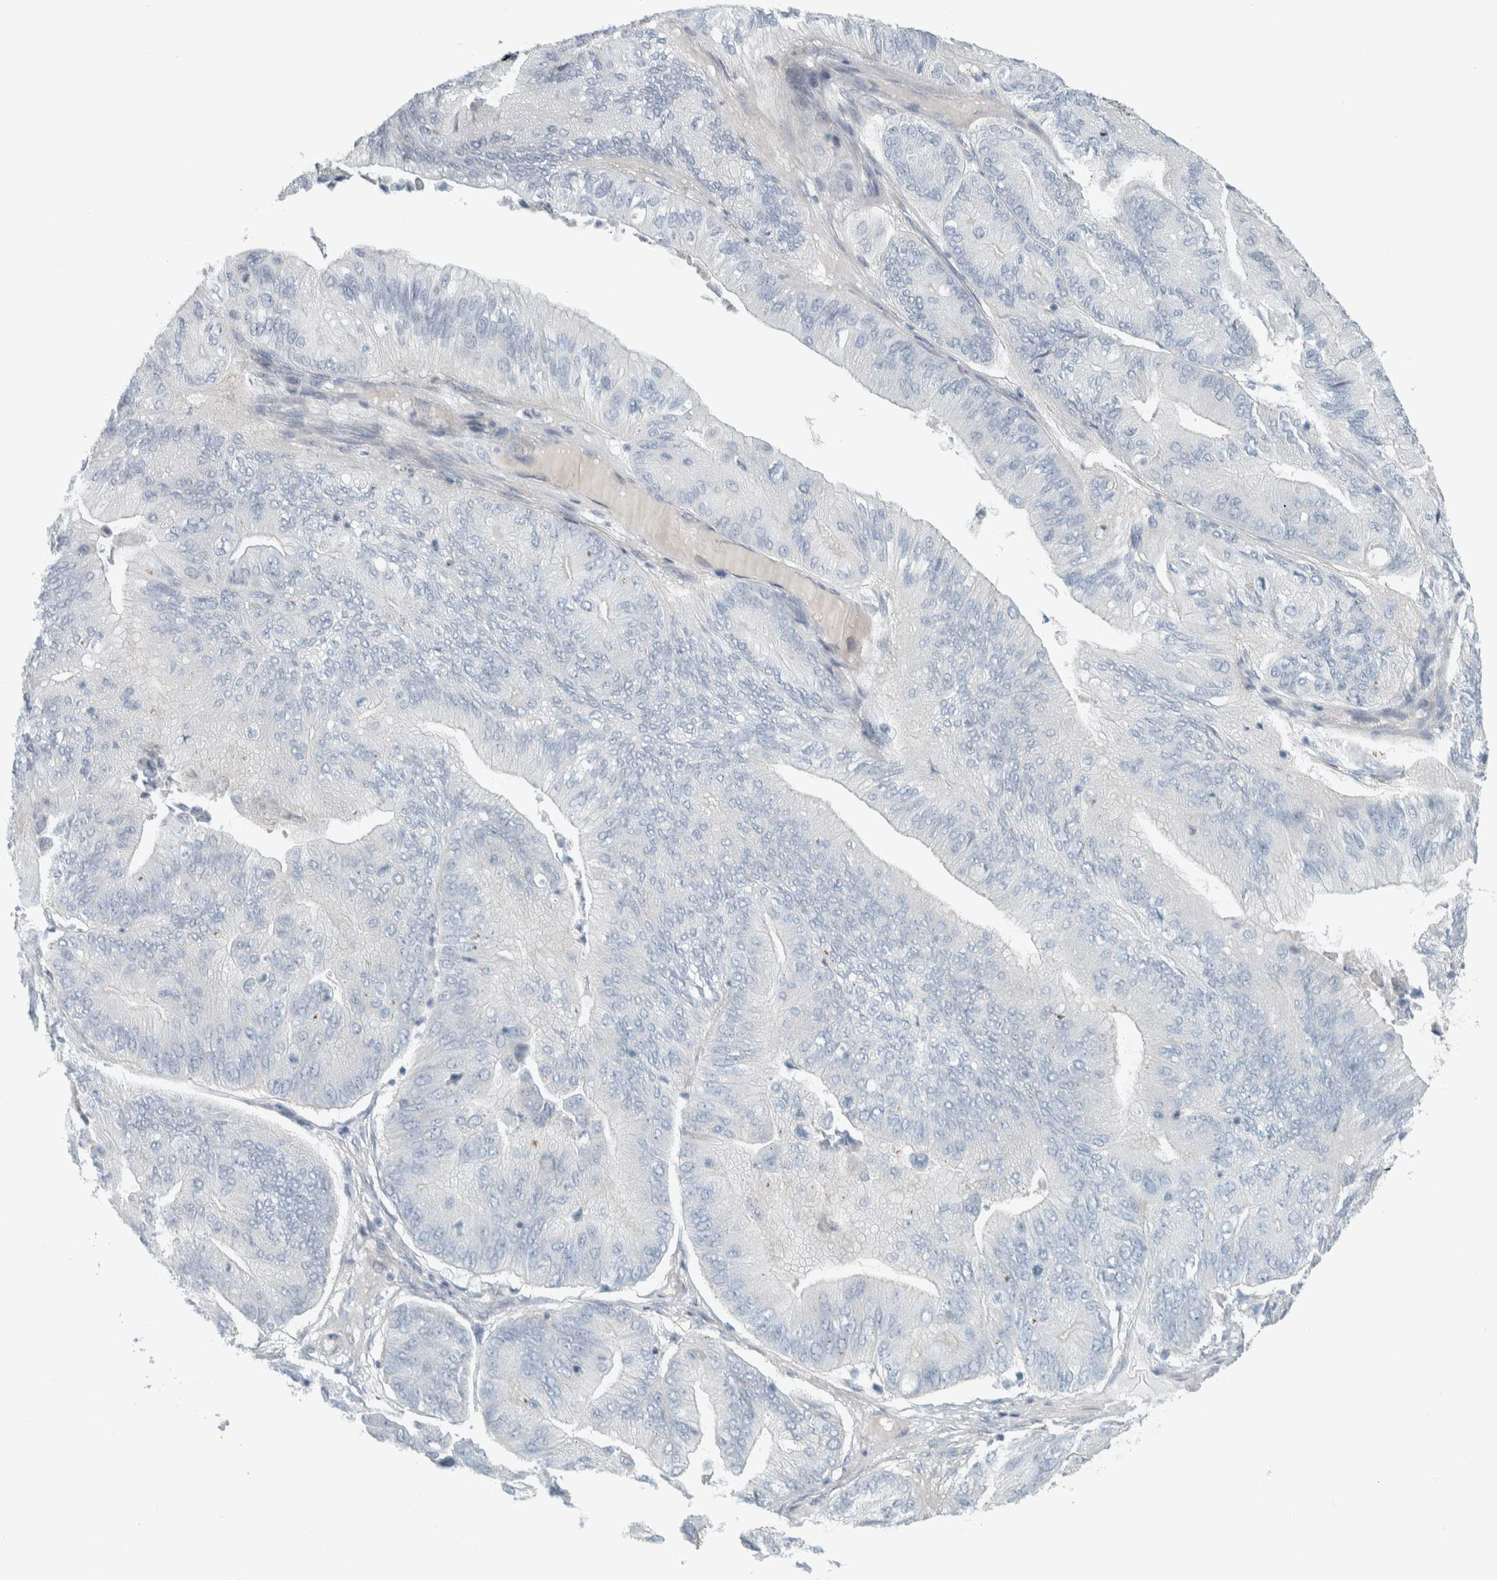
{"staining": {"intensity": "negative", "quantity": "none", "location": "none"}, "tissue": "ovarian cancer", "cell_type": "Tumor cells", "image_type": "cancer", "snomed": [{"axis": "morphology", "description": "Cystadenocarcinoma, mucinous, NOS"}, {"axis": "topography", "description": "Ovary"}], "caption": "Ovarian cancer stained for a protein using immunohistochemistry shows no staining tumor cells.", "gene": "HGS", "patient": {"sex": "female", "age": 61}}